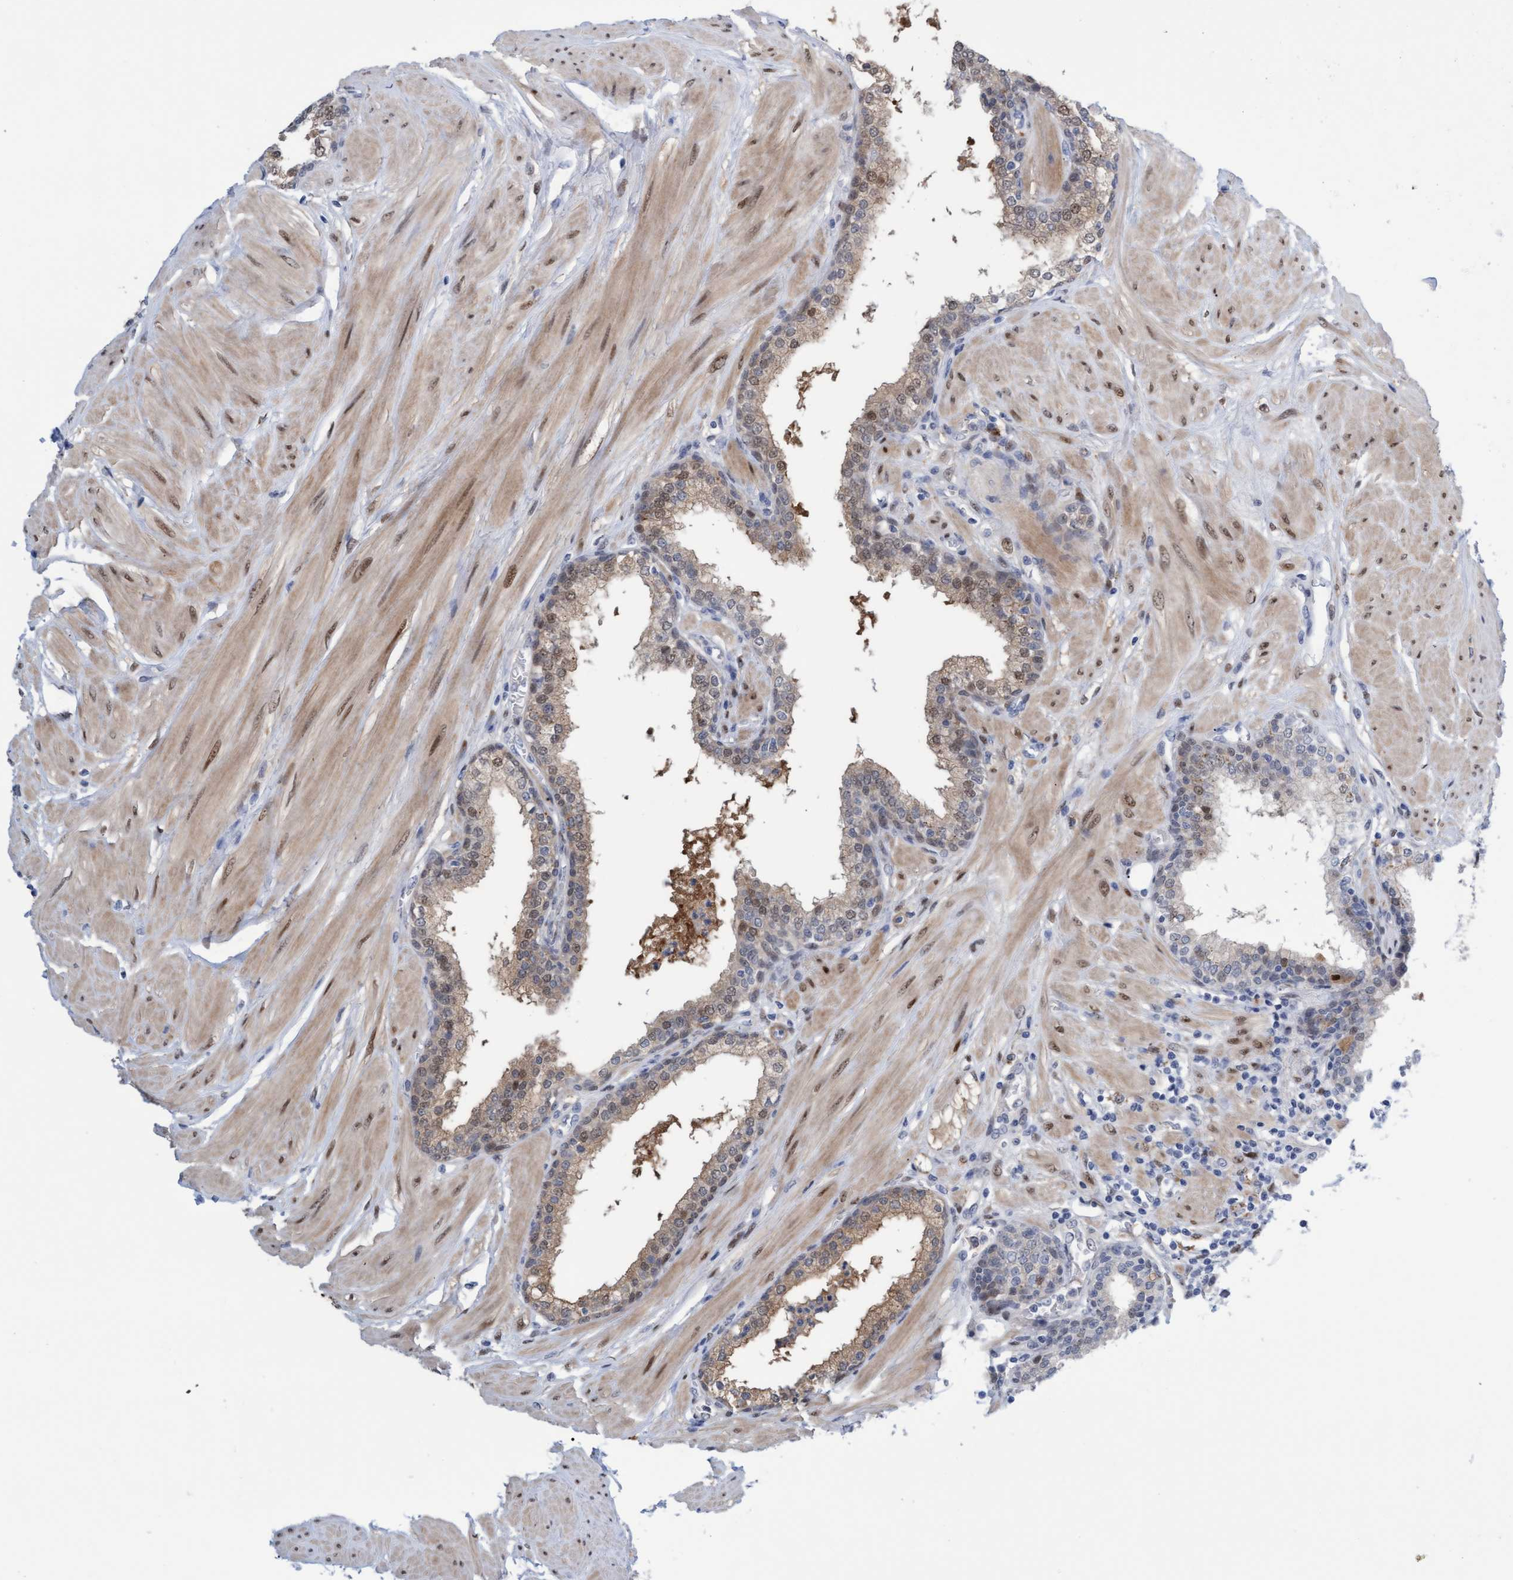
{"staining": {"intensity": "moderate", "quantity": ">75%", "location": "cytoplasmic/membranous,nuclear"}, "tissue": "prostate", "cell_type": "Glandular cells", "image_type": "normal", "snomed": [{"axis": "morphology", "description": "Normal tissue, NOS"}, {"axis": "topography", "description": "Prostate"}], "caption": "Normal prostate displays moderate cytoplasmic/membranous,nuclear staining in about >75% of glandular cells, visualized by immunohistochemistry.", "gene": "PINX1", "patient": {"sex": "male", "age": 51}}